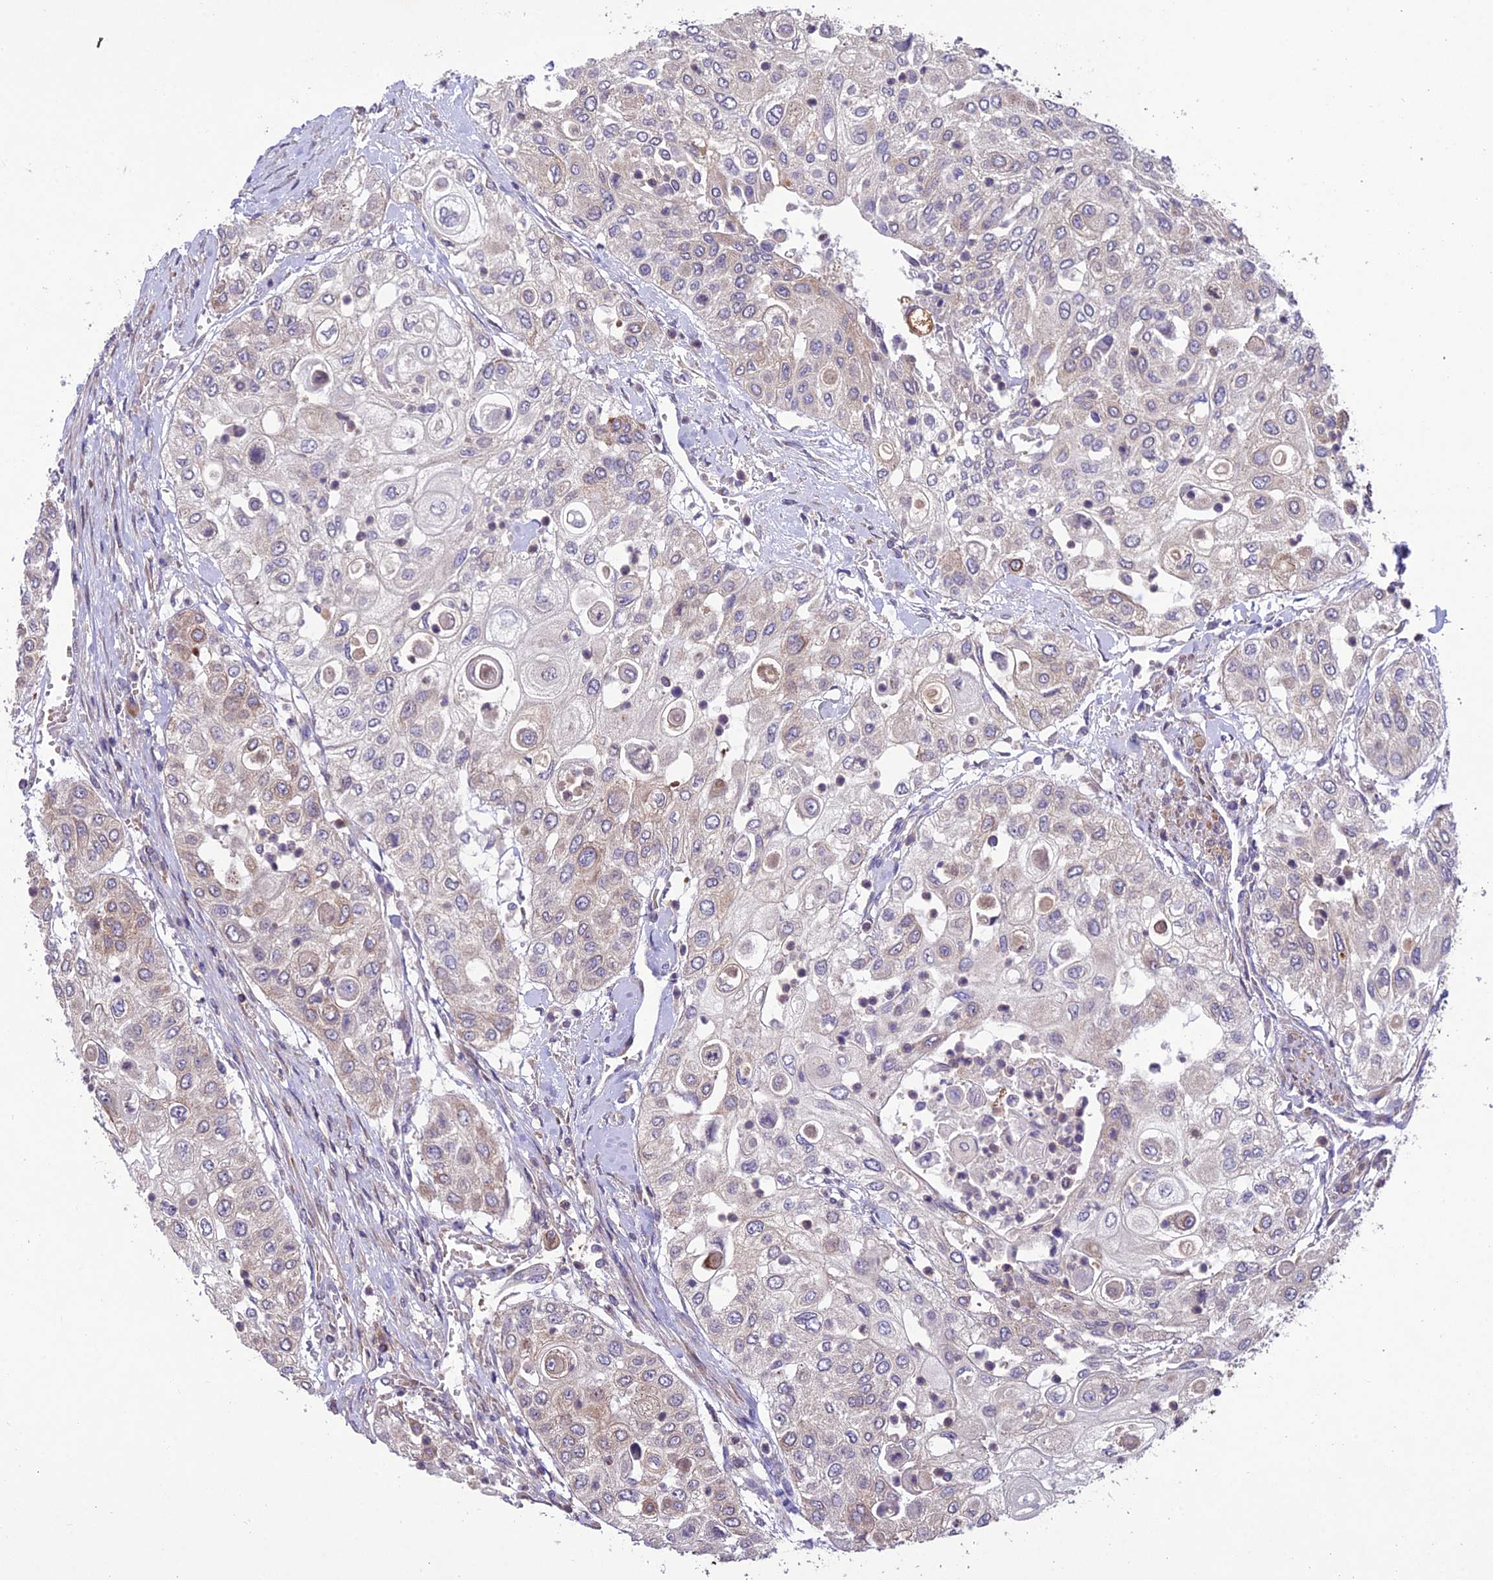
{"staining": {"intensity": "weak", "quantity": "25%-75%", "location": "cytoplasmic/membranous"}, "tissue": "urothelial cancer", "cell_type": "Tumor cells", "image_type": "cancer", "snomed": [{"axis": "morphology", "description": "Urothelial carcinoma, High grade"}, {"axis": "topography", "description": "Urinary bladder"}], "caption": "Tumor cells exhibit weak cytoplasmic/membranous expression in about 25%-75% of cells in urothelial carcinoma (high-grade).", "gene": "CENPL", "patient": {"sex": "female", "age": 79}}